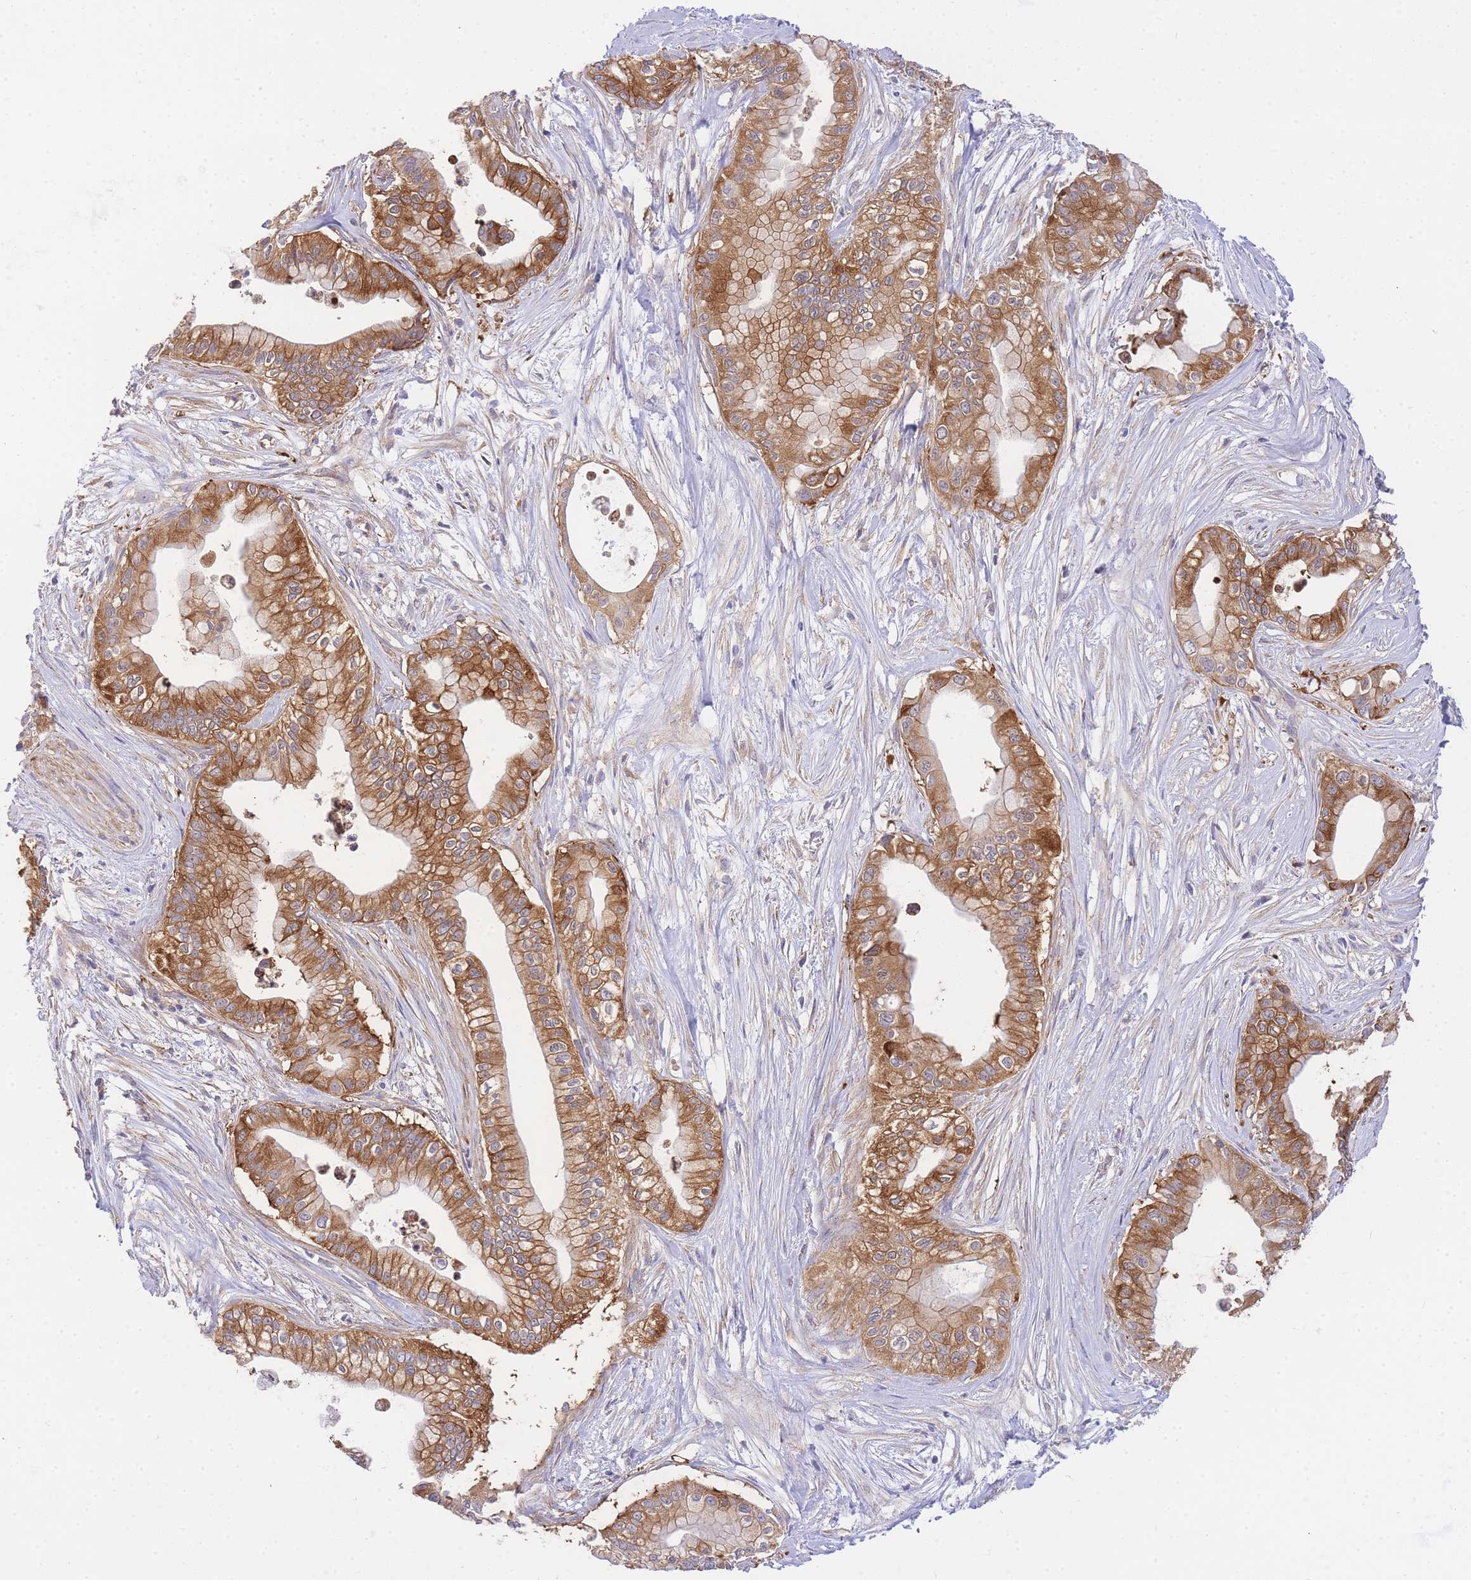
{"staining": {"intensity": "moderate", "quantity": ">75%", "location": "cytoplasmic/membranous"}, "tissue": "pancreatic cancer", "cell_type": "Tumor cells", "image_type": "cancer", "snomed": [{"axis": "morphology", "description": "Adenocarcinoma, NOS"}, {"axis": "topography", "description": "Pancreas"}], "caption": "Brown immunohistochemical staining in human adenocarcinoma (pancreatic) shows moderate cytoplasmic/membranous expression in approximately >75% of tumor cells.", "gene": "INSYN2B", "patient": {"sex": "male", "age": 78}}